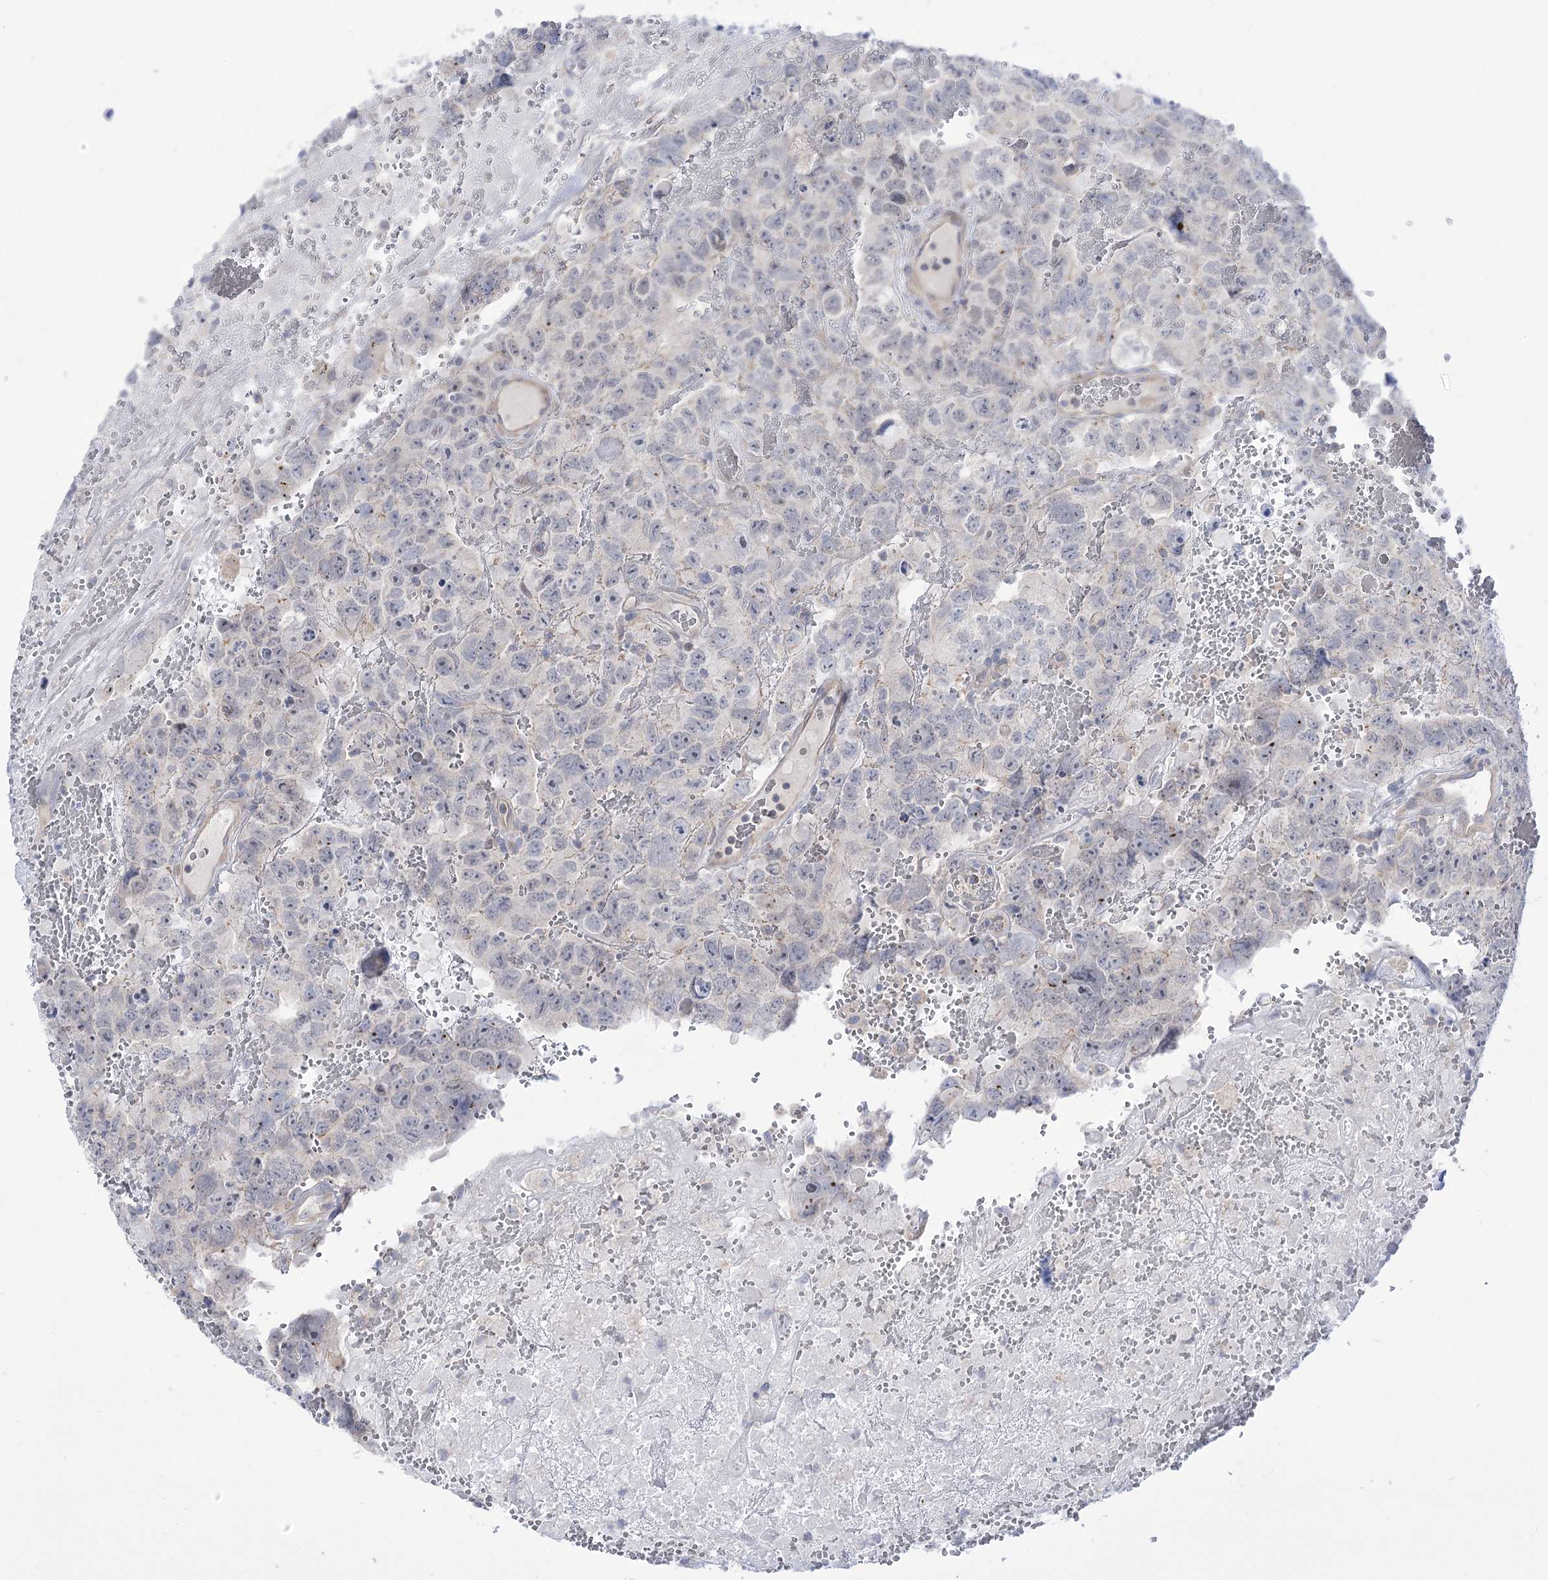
{"staining": {"intensity": "negative", "quantity": "none", "location": "none"}, "tissue": "testis cancer", "cell_type": "Tumor cells", "image_type": "cancer", "snomed": [{"axis": "morphology", "description": "Carcinoma, Embryonal, NOS"}, {"axis": "topography", "description": "Testis"}], "caption": "DAB immunohistochemical staining of human testis cancer displays no significant positivity in tumor cells.", "gene": "HELT", "patient": {"sex": "male", "age": 45}}